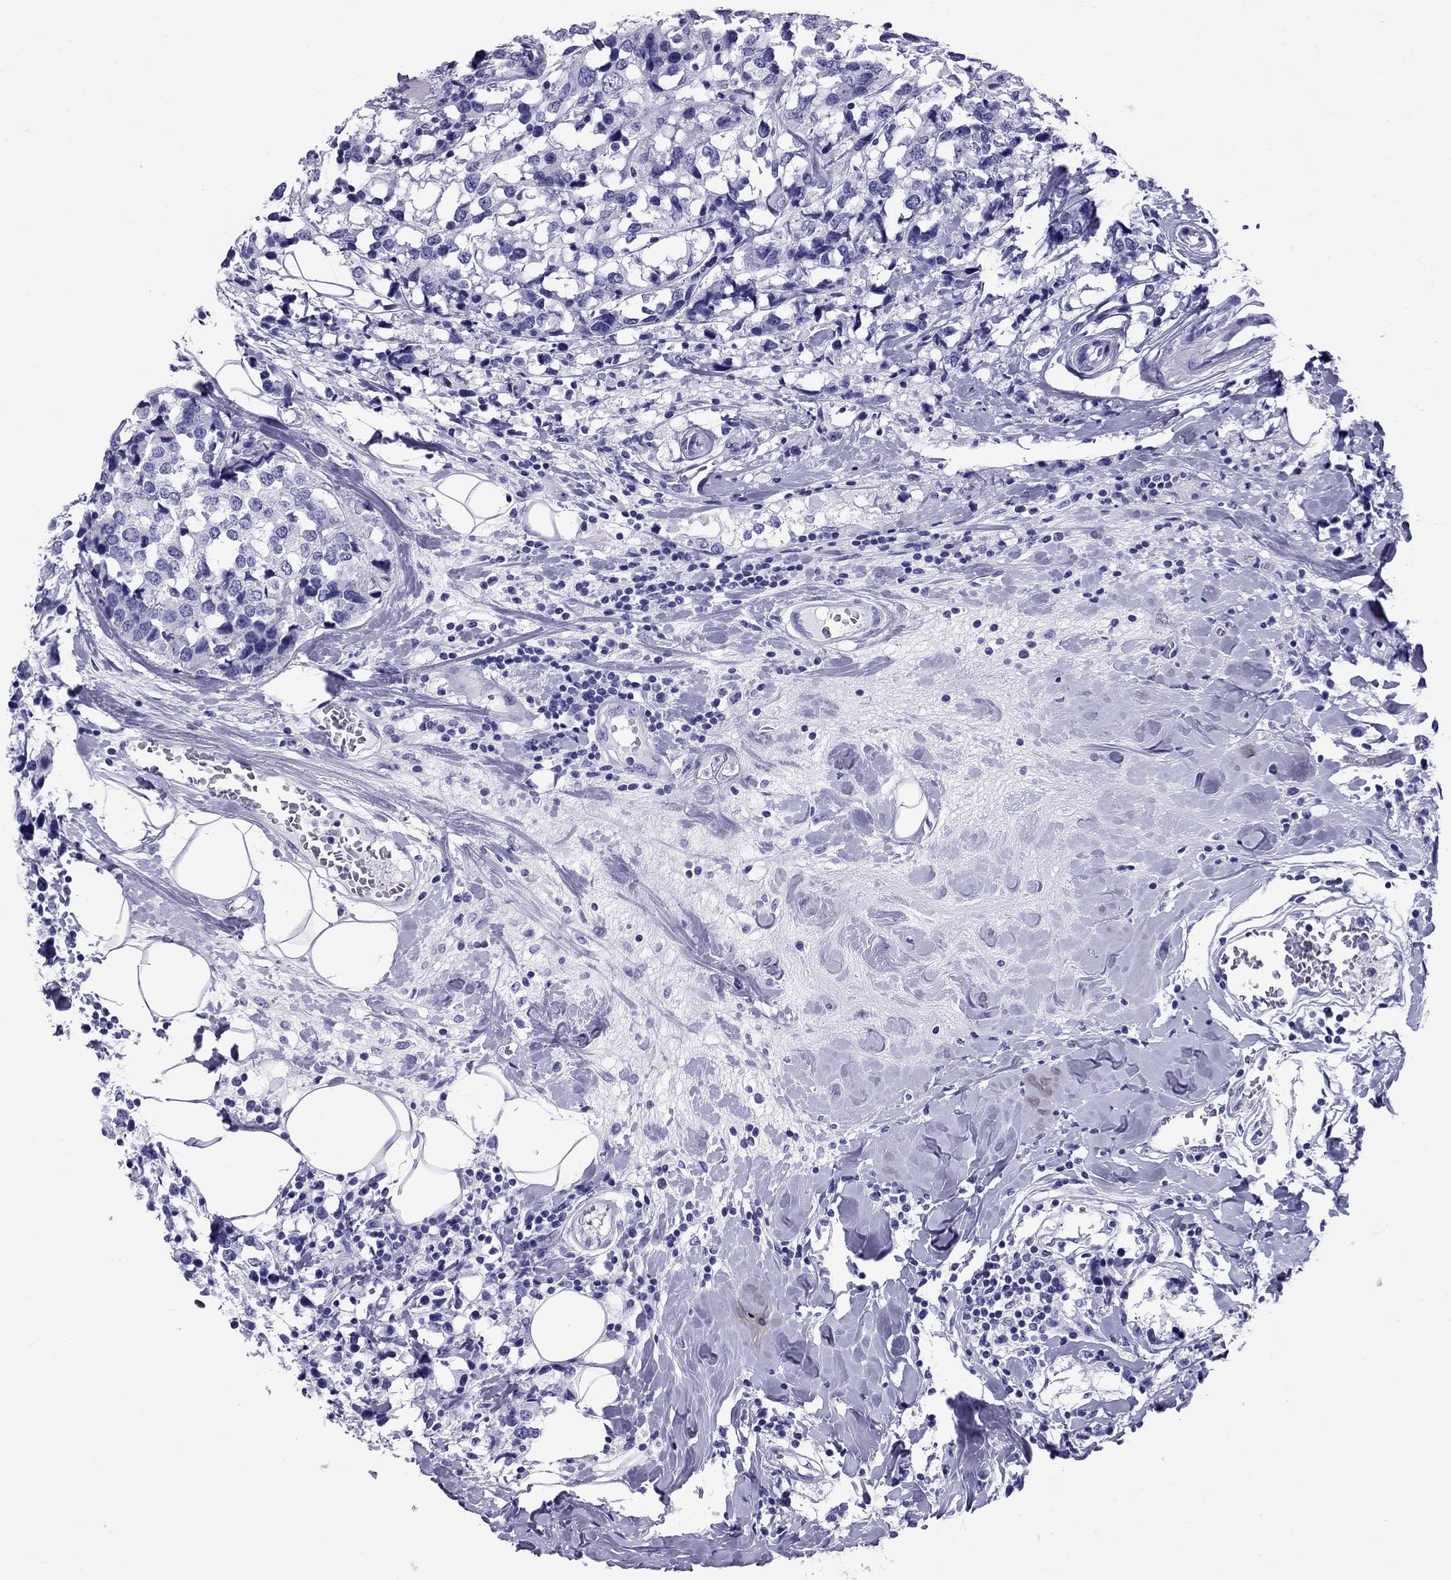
{"staining": {"intensity": "negative", "quantity": "none", "location": "none"}, "tissue": "breast cancer", "cell_type": "Tumor cells", "image_type": "cancer", "snomed": [{"axis": "morphology", "description": "Lobular carcinoma"}, {"axis": "topography", "description": "Breast"}], "caption": "Breast lobular carcinoma was stained to show a protein in brown. There is no significant expression in tumor cells.", "gene": "AVPR1B", "patient": {"sex": "female", "age": 59}}